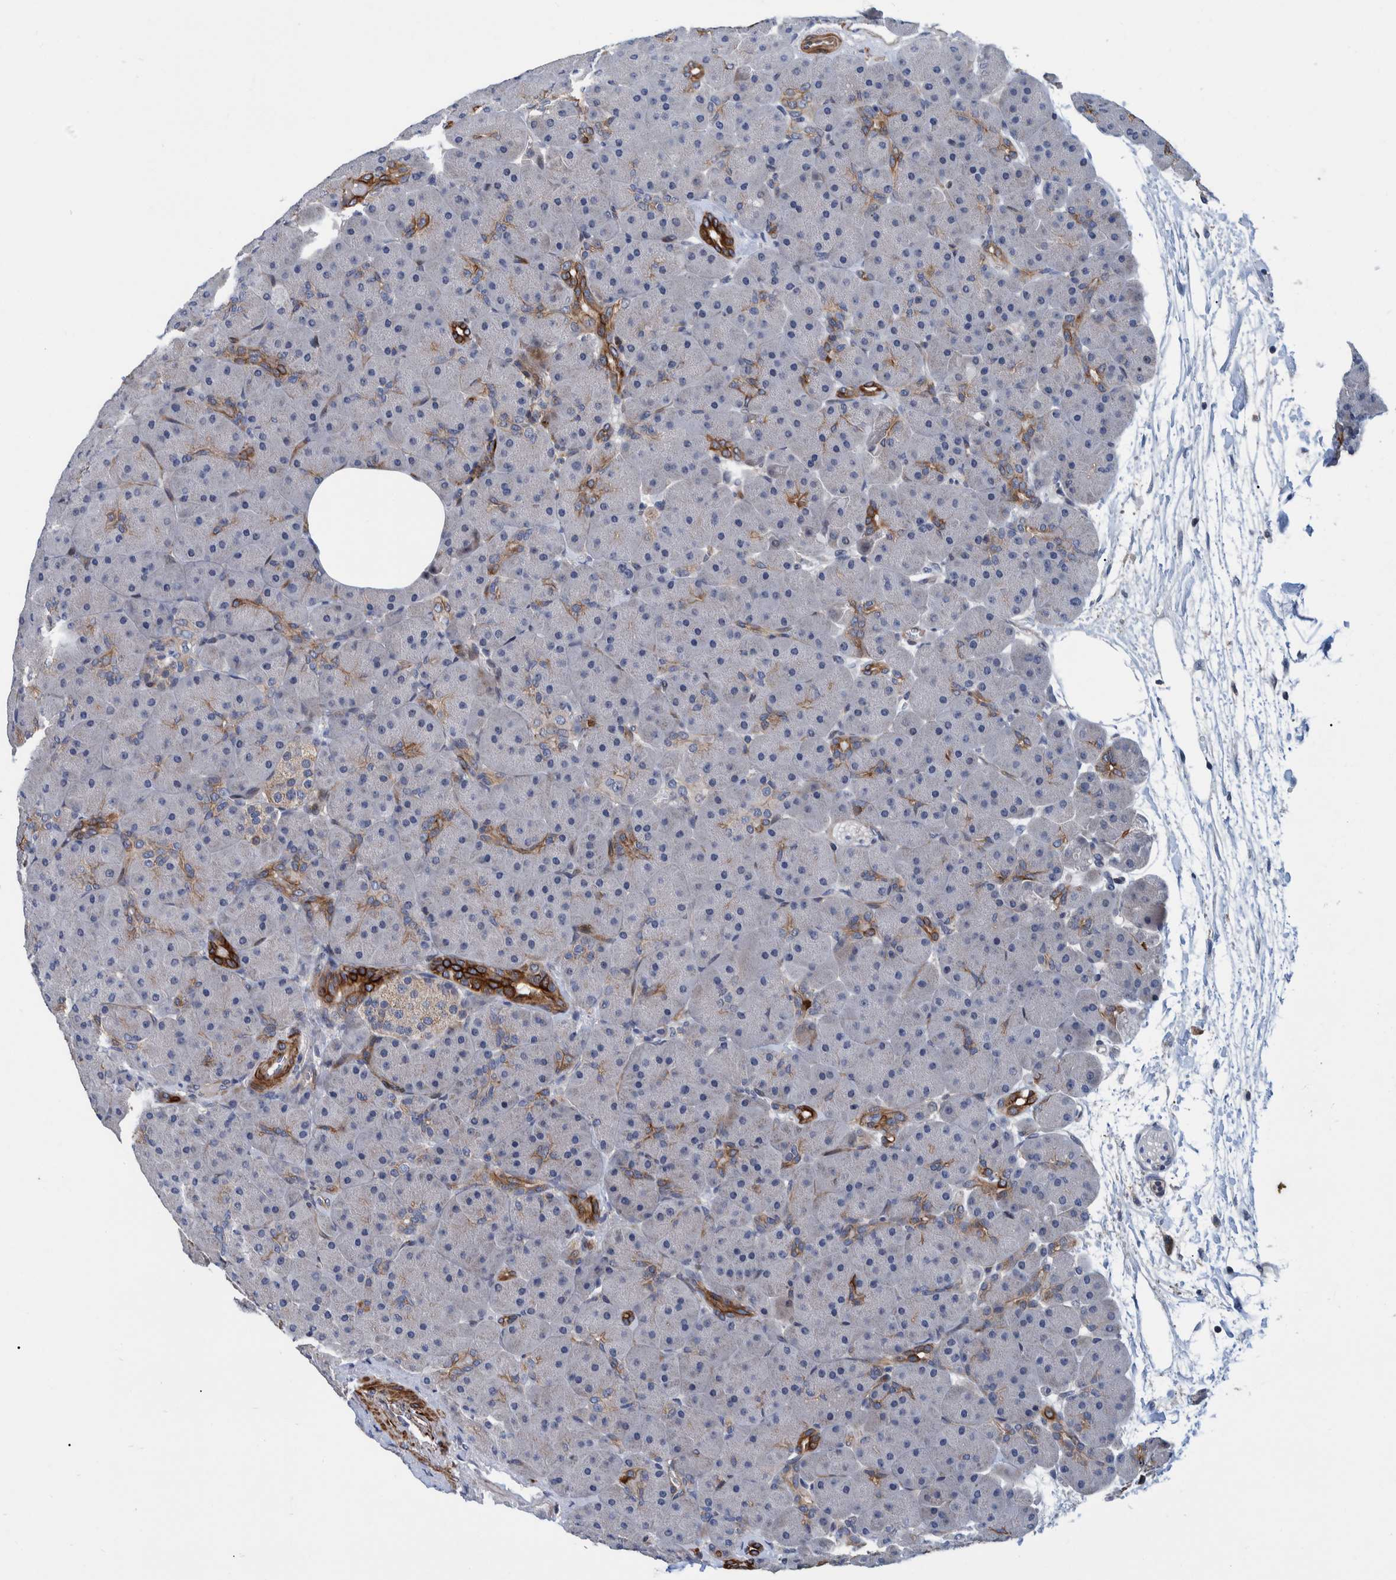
{"staining": {"intensity": "moderate", "quantity": "<25%", "location": "cytoplasmic/membranous"}, "tissue": "pancreas", "cell_type": "Exocrine glandular cells", "image_type": "normal", "snomed": [{"axis": "morphology", "description": "Normal tissue, NOS"}, {"axis": "topography", "description": "Pancreas"}], "caption": "Brown immunohistochemical staining in normal pancreas displays moderate cytoplasmic/membranous positivity in approximately <25% of exocrine glandular cells. (Brightfield microscopy of DAB IHC at high magnification).", "gene": "MKS1", "patient": {"sex": "male", "age": 66}}